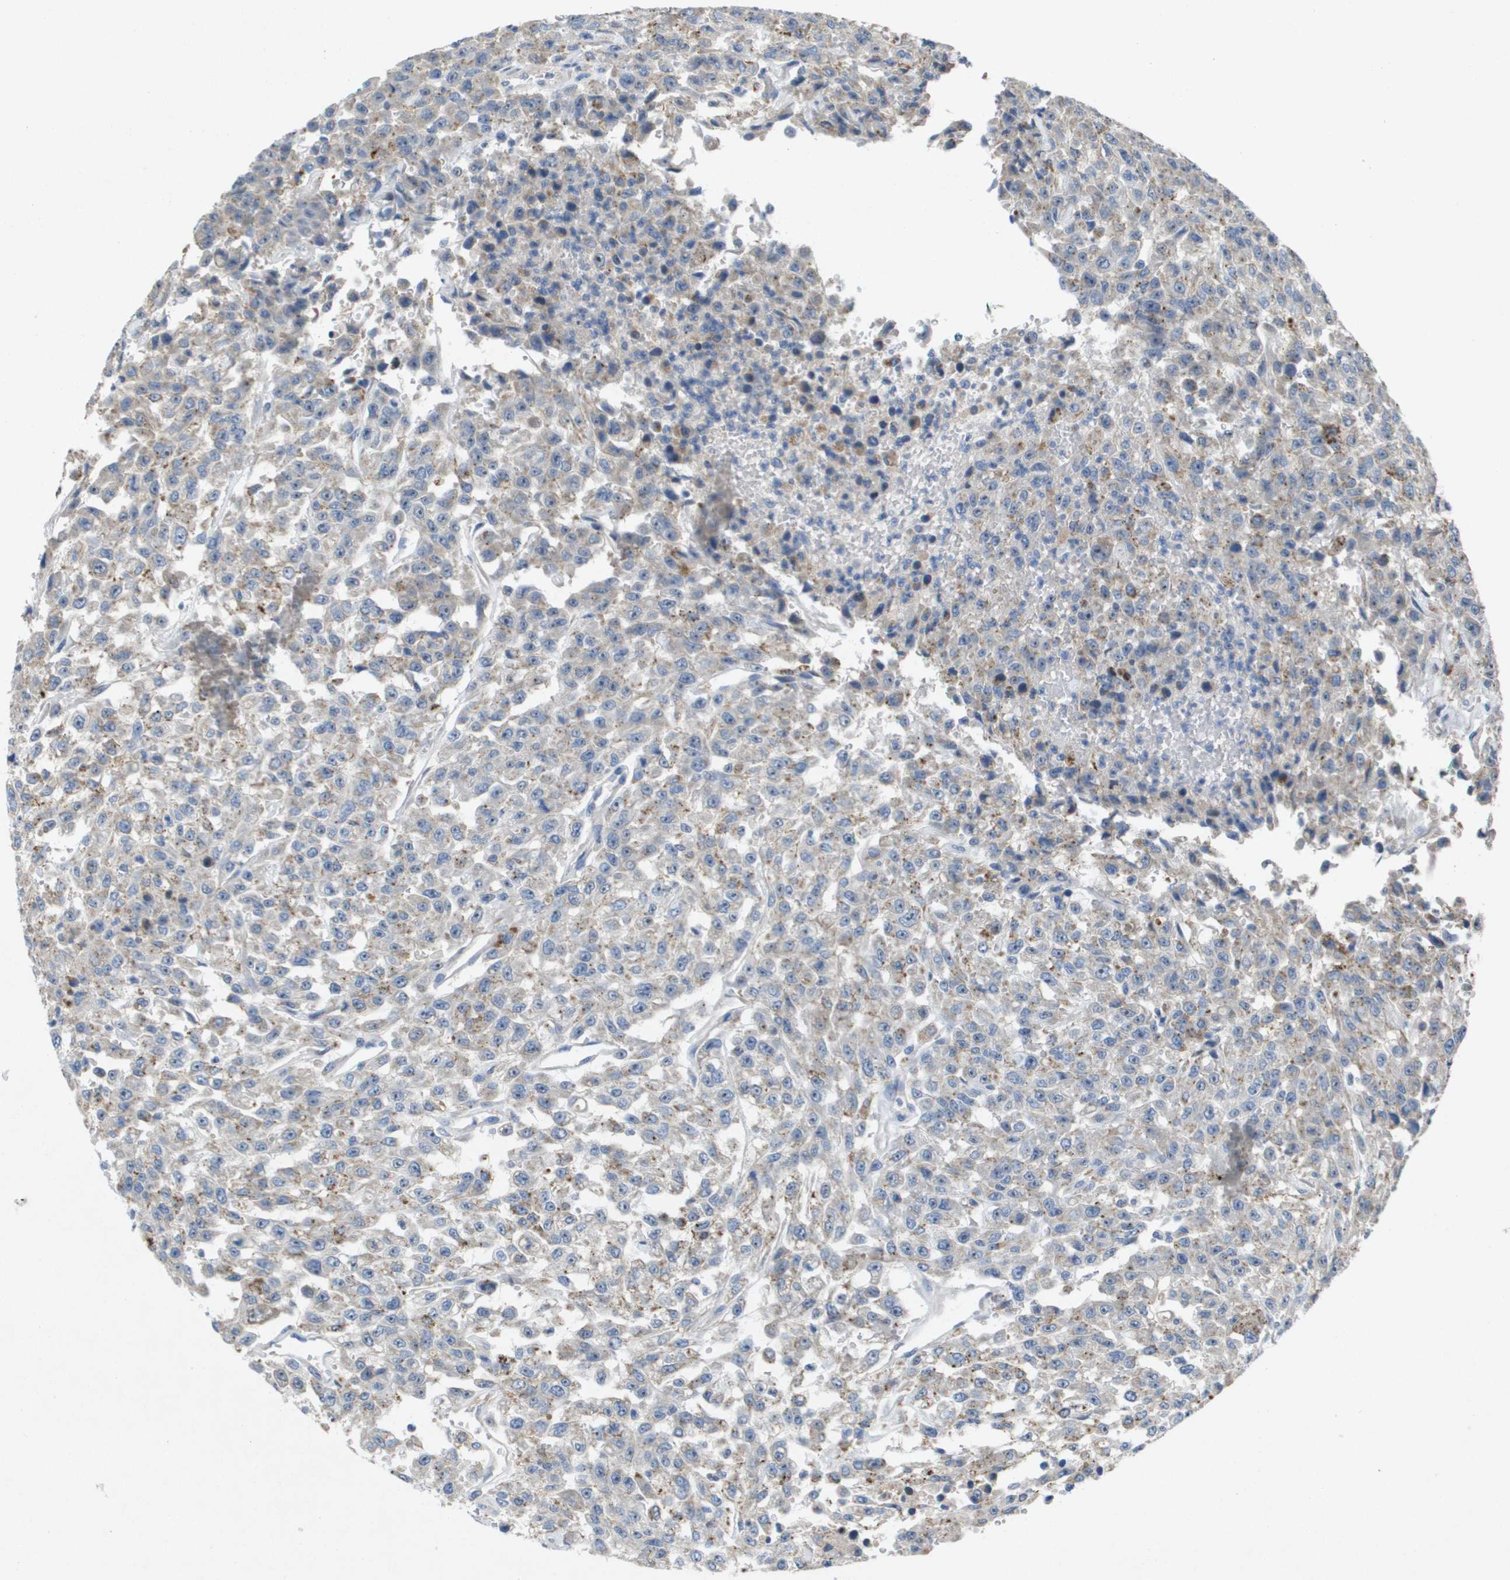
{"staining": {"intensity": "weak", "quantity": "<25%", "location": "cytoplasmic/membranous"}, "tissue": "urothelial cancer", "cell_type": "Tumor cells", "image_type": "cancer", "snomed": [{"axis": "morphology", "description": "Urothelial carcinoma, High grade"}, {"axis": "topography", "description": "Urinary bladder"}], "caption": "Human urothelial cancer stained for a protein using immunohistochemistry reveals no staining in tumor cells.", "gene": "B3GNT5", "patient": {"sex": "male", "age": 46}}